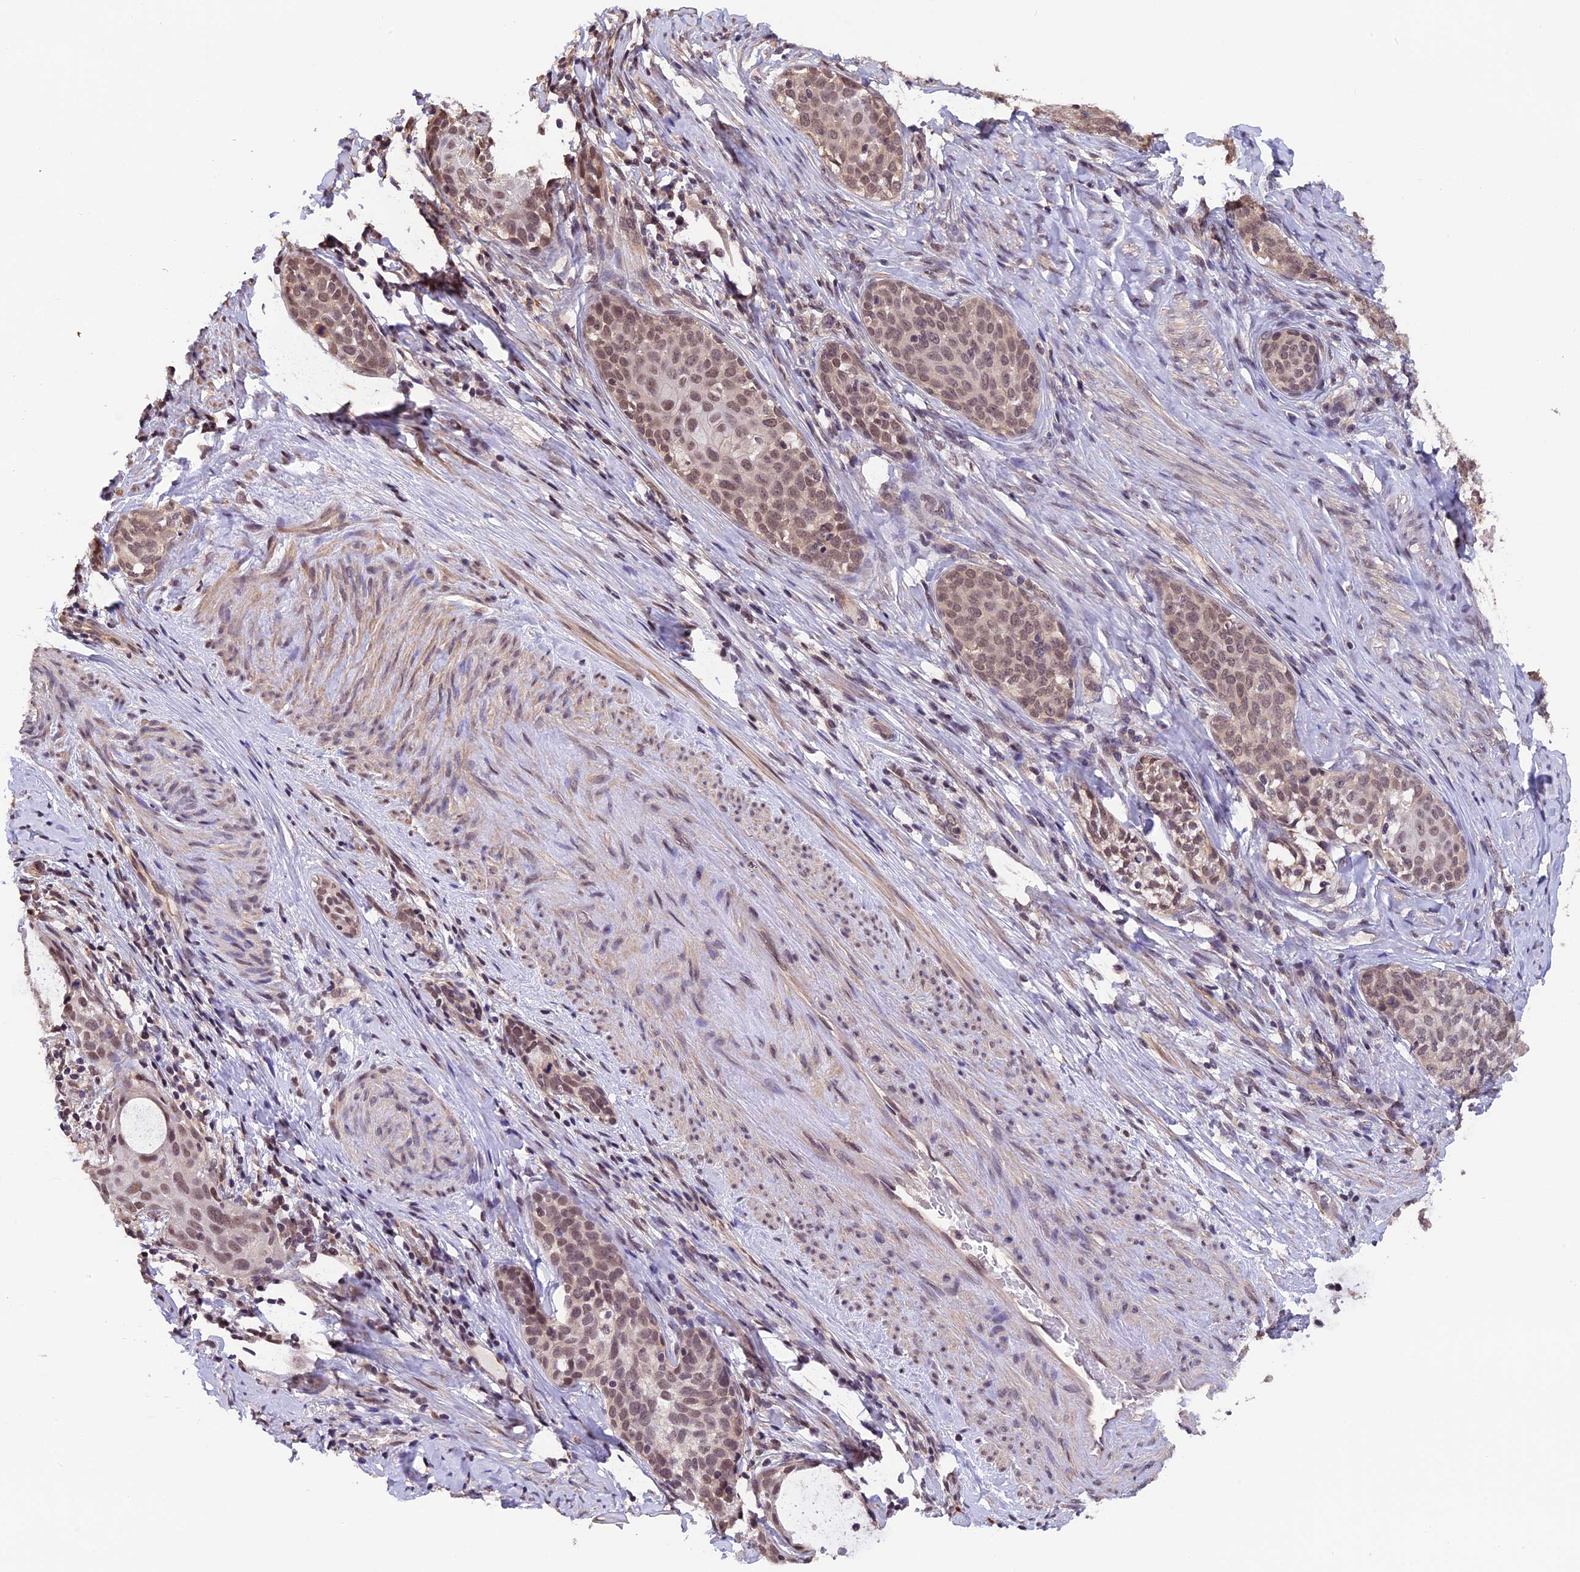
{"staining": {"intensity": "moderate", "quantity": ">75%", "location": "nuclear"}, "tissue": "cervical cancer", "cell_type": "Tumor cells", "image_type": "cancer", "snomed": [{"axis": "morphology", "description": "Squamous cell carcinoma, NOS"}, {"axis": "morphology", "description": "Adenocarcinoma, NOS"}, {"axis": "topography", "description": "Cervix"}], "caption": "This is an image of IHC staining of cervical adenocarcinoma, which shows moderate positivity in the nuclear of tumor cells.", "gene": "ZC3H4", "patient": {"sex": "female", "age": 52}}